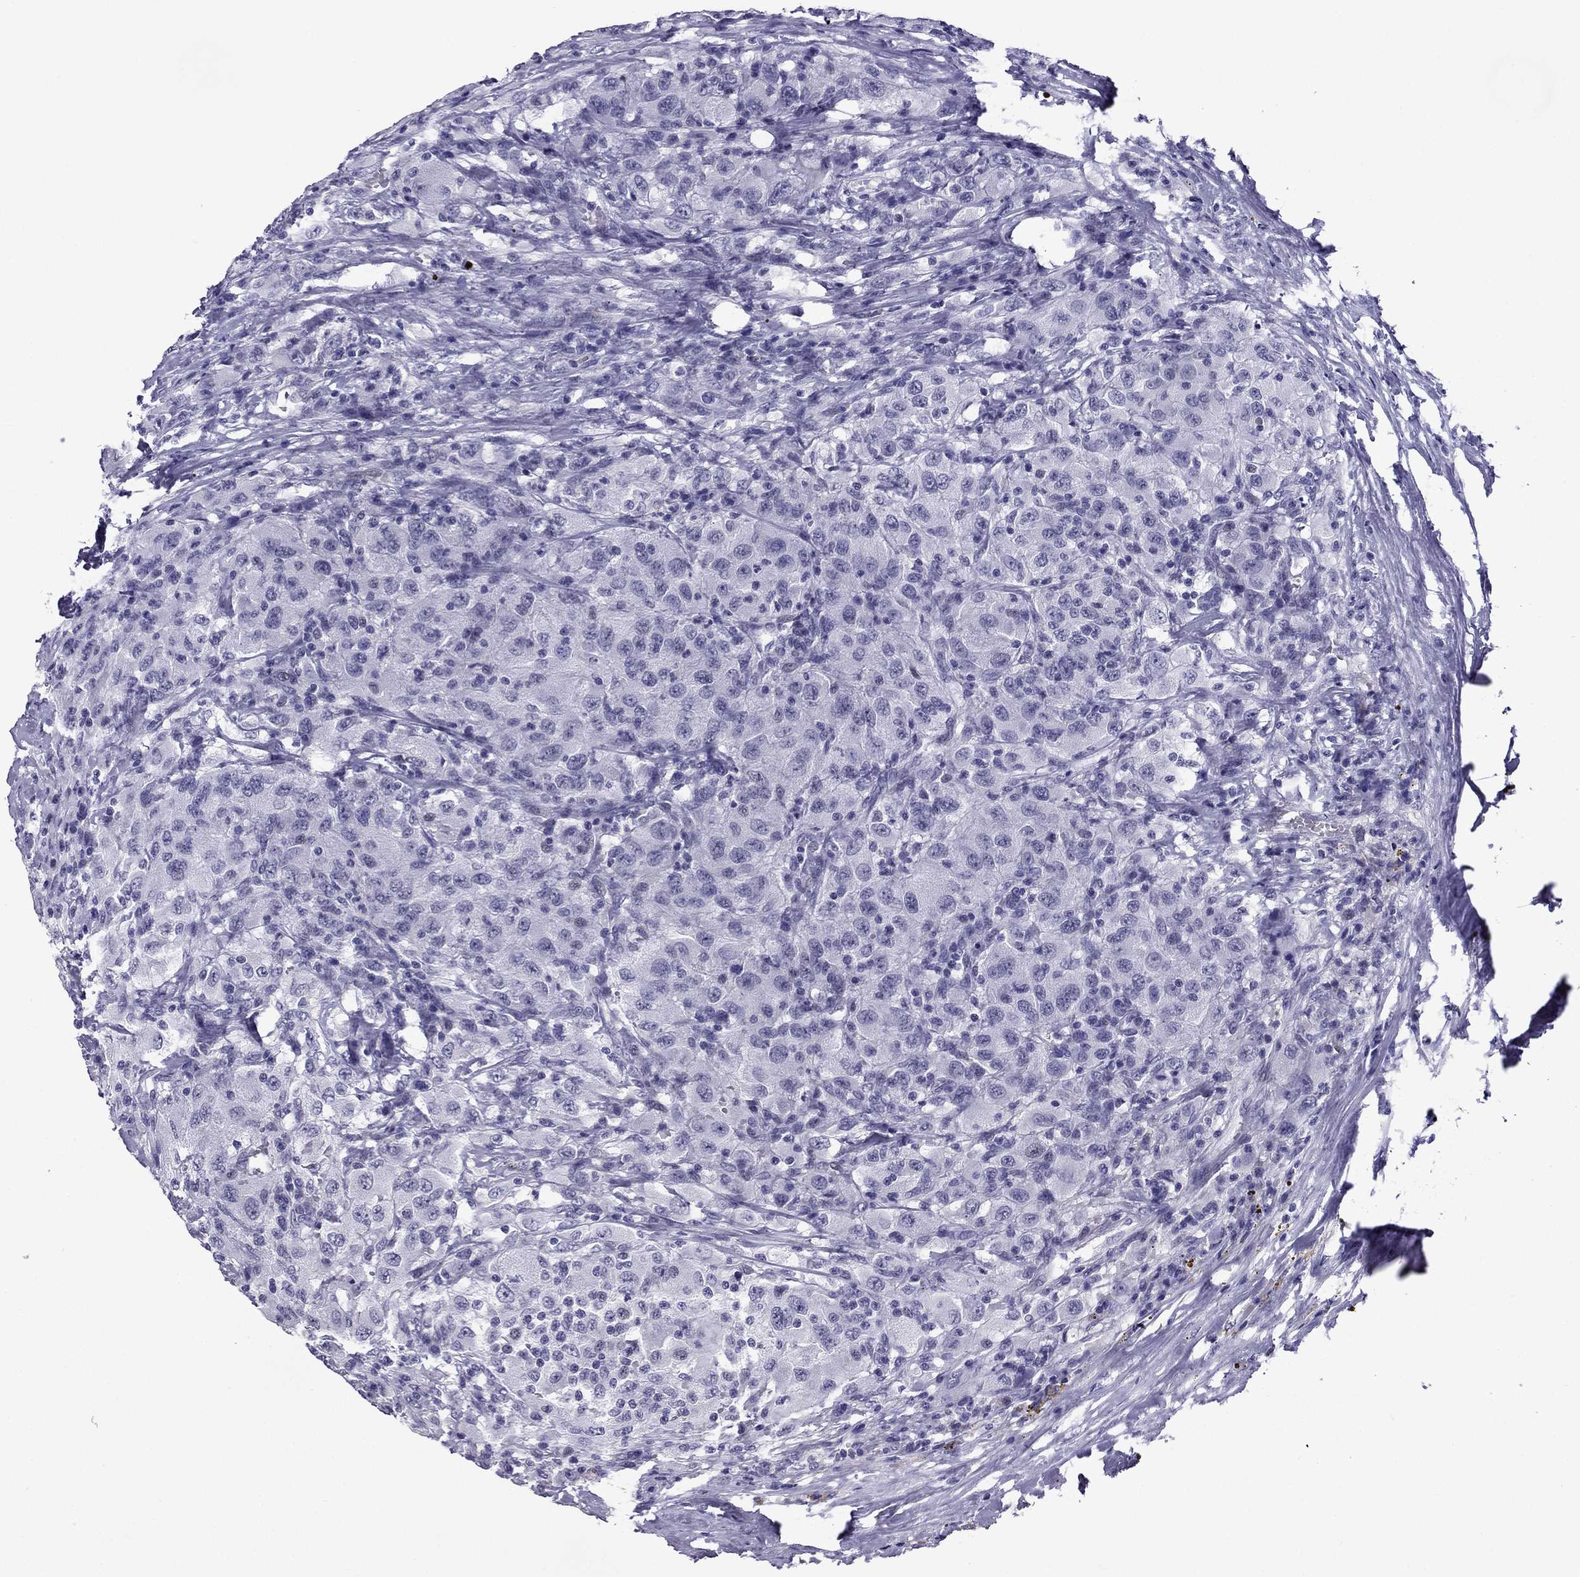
{"staining": {"intensity": "negative", "quantity": "none", "location": "none"}, "tissue": "renal cancer", "cell_type": "Tumor cells", "image_type": "cancer", "snomed": [{"axis": "morphology", "description": "Adenocarcinoma, NOS"}, {"axis": "topography", "description": "Kidney"}], "caption": "Immunohistochemistry of human renal cancer (adenocarcinoma) demonstrates no expression in tumor cells.", "gene": "MYLK3", "patient": {"sex": "female", "age": 67}}